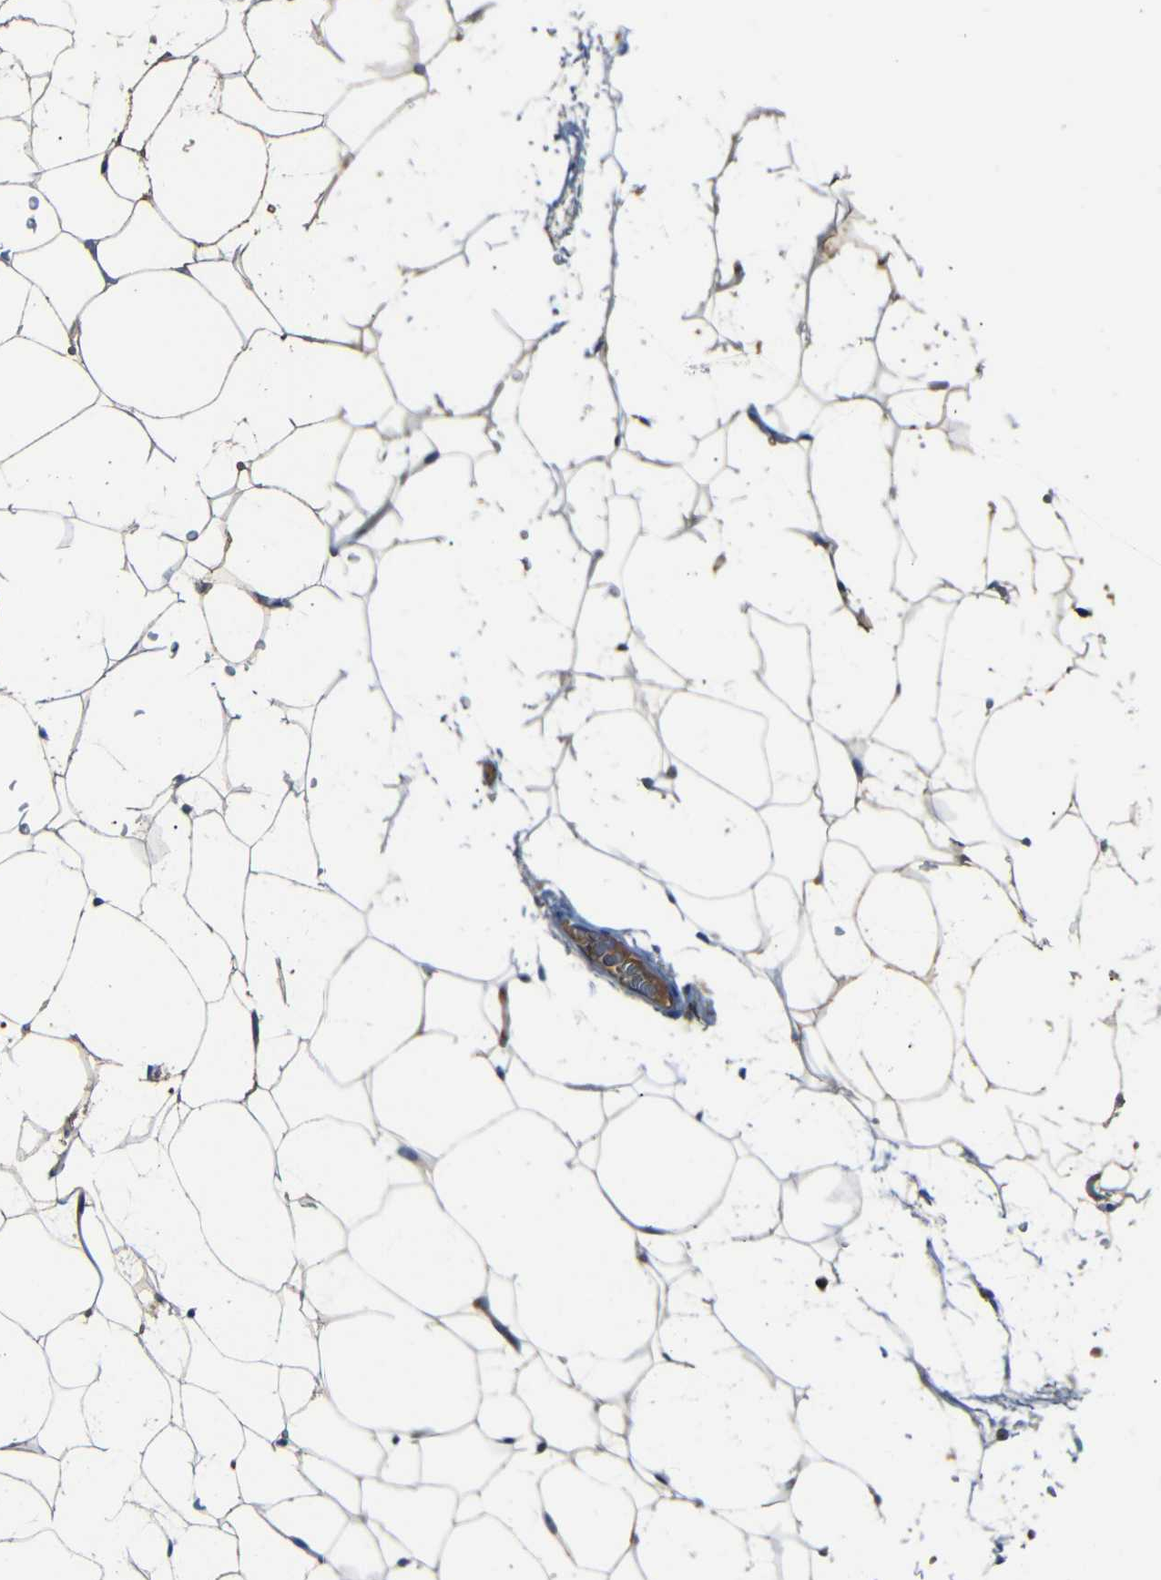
{"staining": {"intensity": "negative", "quantity": "none", "location": "none"}, "tissue": "adipose tissue", "cell_type": "Adipocytes", "image_type": "normal", "snomed": [{"axis": "morphology", "description": "Normal tissue, NOS"}, {"axis": "topography", "description": "Breast"}, {"axis": "topography", "description": "Soft tissue"}], "caption": "Normal adipose tissue was stained to show a protein in brown. There is no significant staining in adipocytes.", "gene": "SERPINA1", "patient": {"sex": "female", "age": 75}}